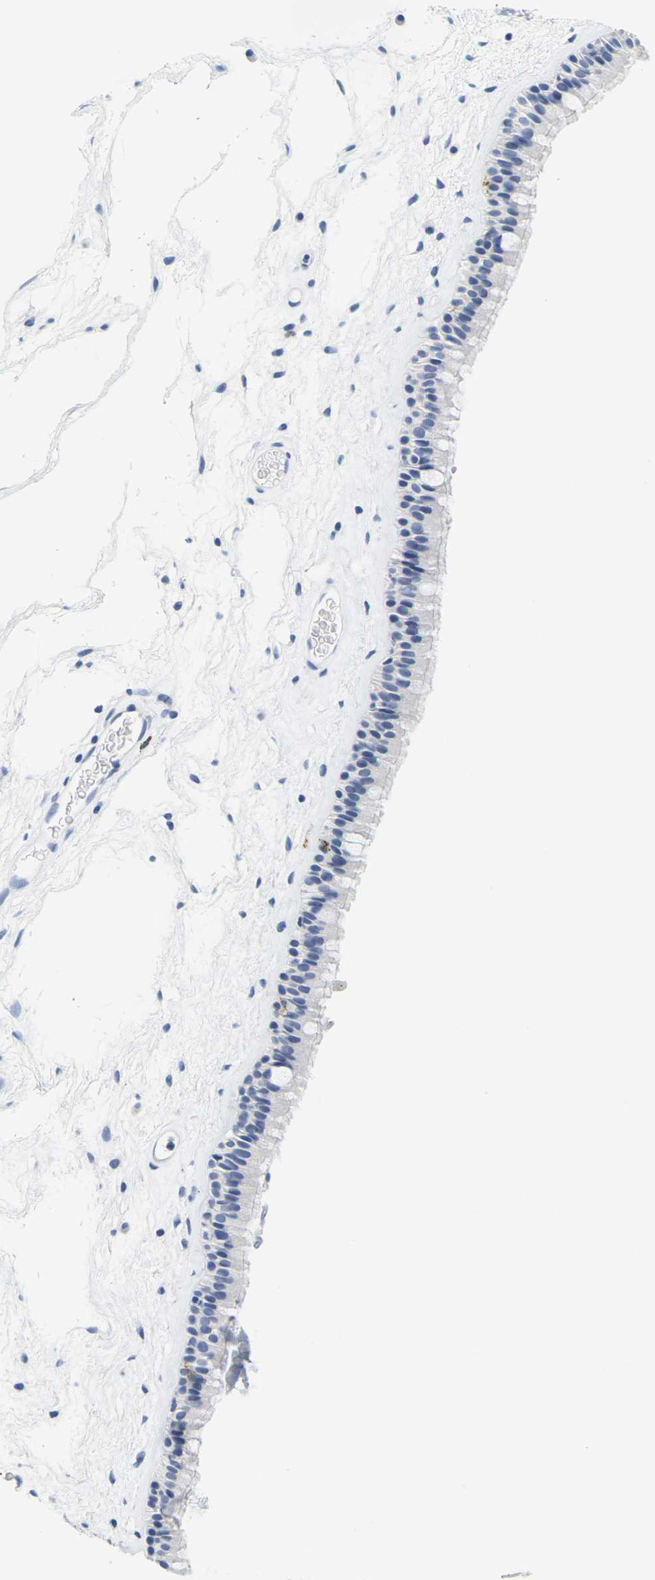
{"staining": {"intensity": "negative", "quantity": "none", "location": "none"}, "tissue": "nasopharynx", "cell_type": "Respiratory epithelial cells", "image_type": "normal", "snomed": [{"axis": "morphology", "description": "Normal tissue, NOS"}, {"axis": "morphology", "description": "Inflammation, NOS"}, {"axis": "topography", "description": "Nasopharynx"}], "caption": "Immunohistochemistry (IHC) image of unremarkable nasopharynx: nasopharynx stained with DAB (3,3'-diaminobenzidine) reveals no significant protein staining in respiratory epithelial cells.", "gene": "HLA", "patient": {"sex": "male", "age": 48}}